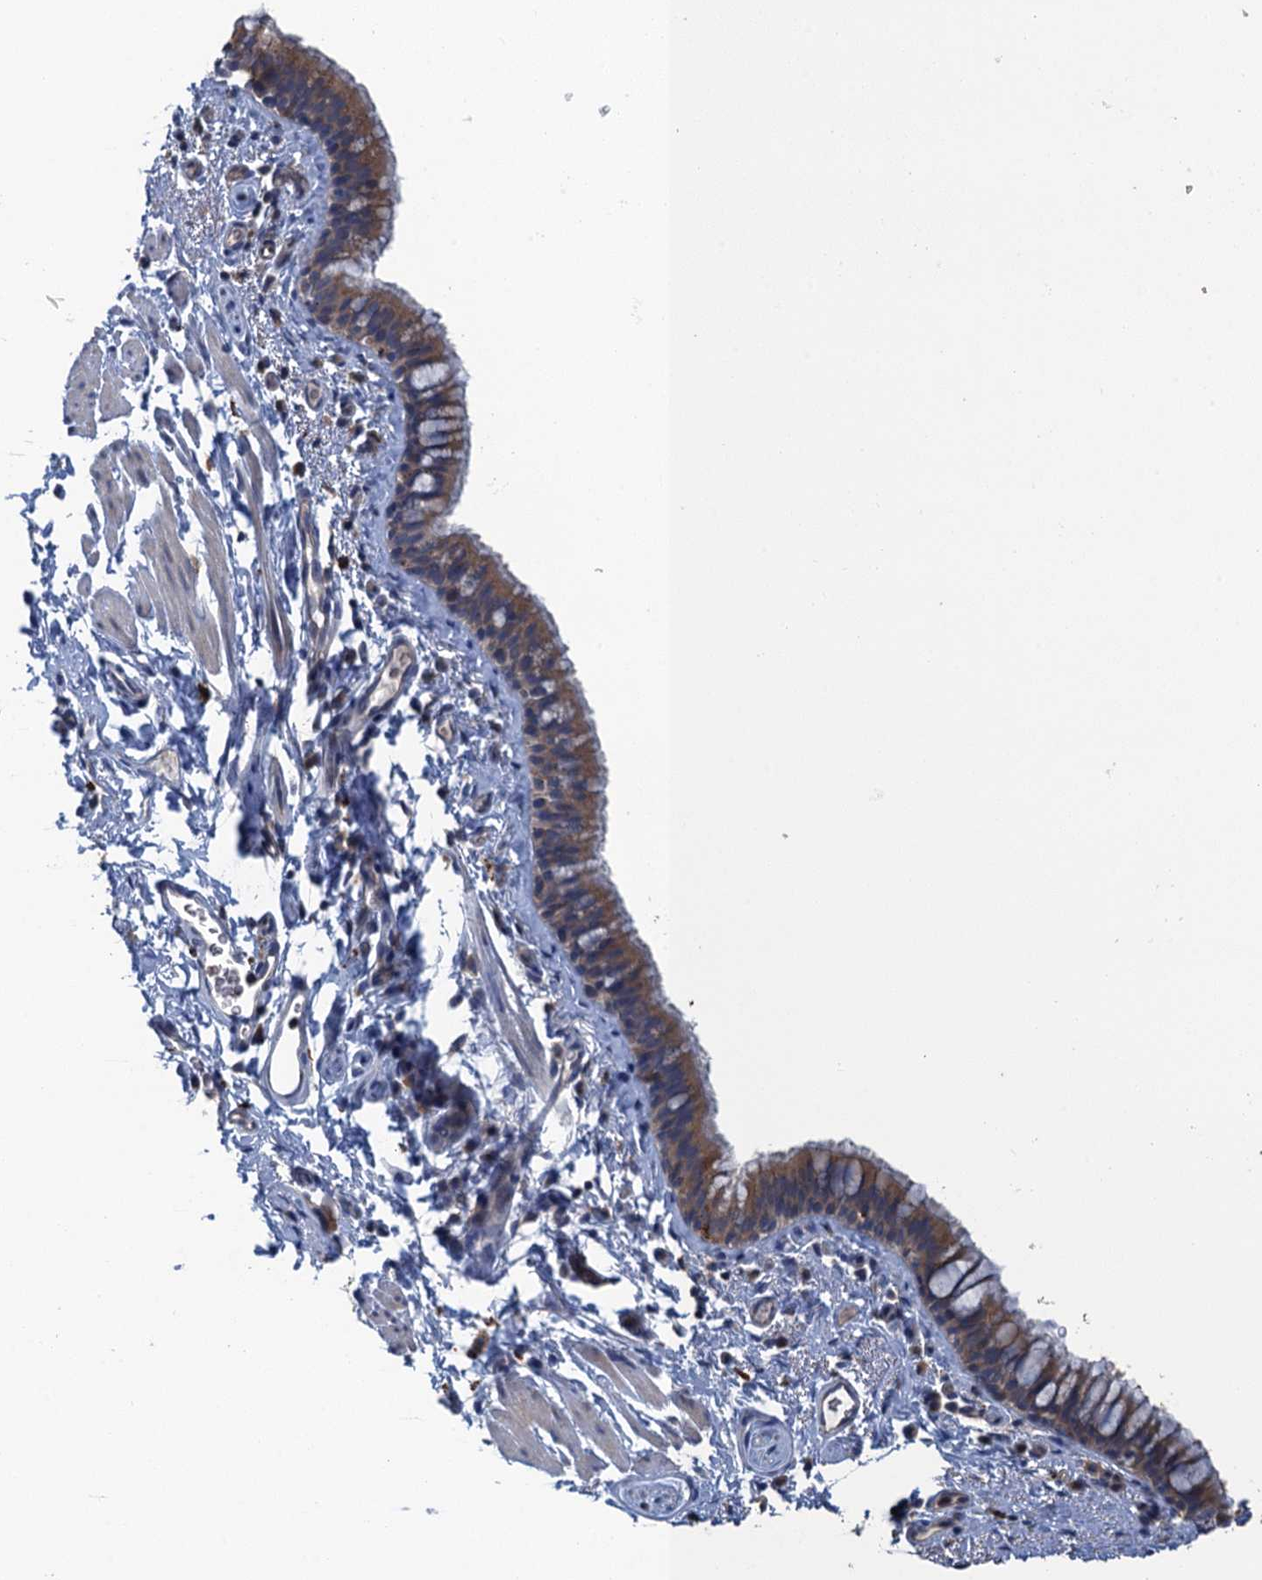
{"staining": {"intensity": "moderate", "quantity": ">75%", "location": "cytoplasmic/membranous"}, "tissue": "bronchus", "cell_type": "Respiratory epithelial cells", "image_type": "normal", "snomed": [{"axis": "morphology", "description": "Normal tissue, NOS"}, {"axis": "topography", "description": "Cartilage tissue"}, {"axis": "topography", "description": "Bronchus"}], "caption": "High-power microscopy captured an IHC histopathology image of normal bronchus, revealing moderate cytoplasmic/membranous expression in approximately >75% of respiratory epithelial cells. Using DAB (brown) and hematoxylin (blue) stains, captured at high magnification using brightfield microscopy.", "gene": "KBTBD8", "patient": {"sex": "female", "age": 36}}